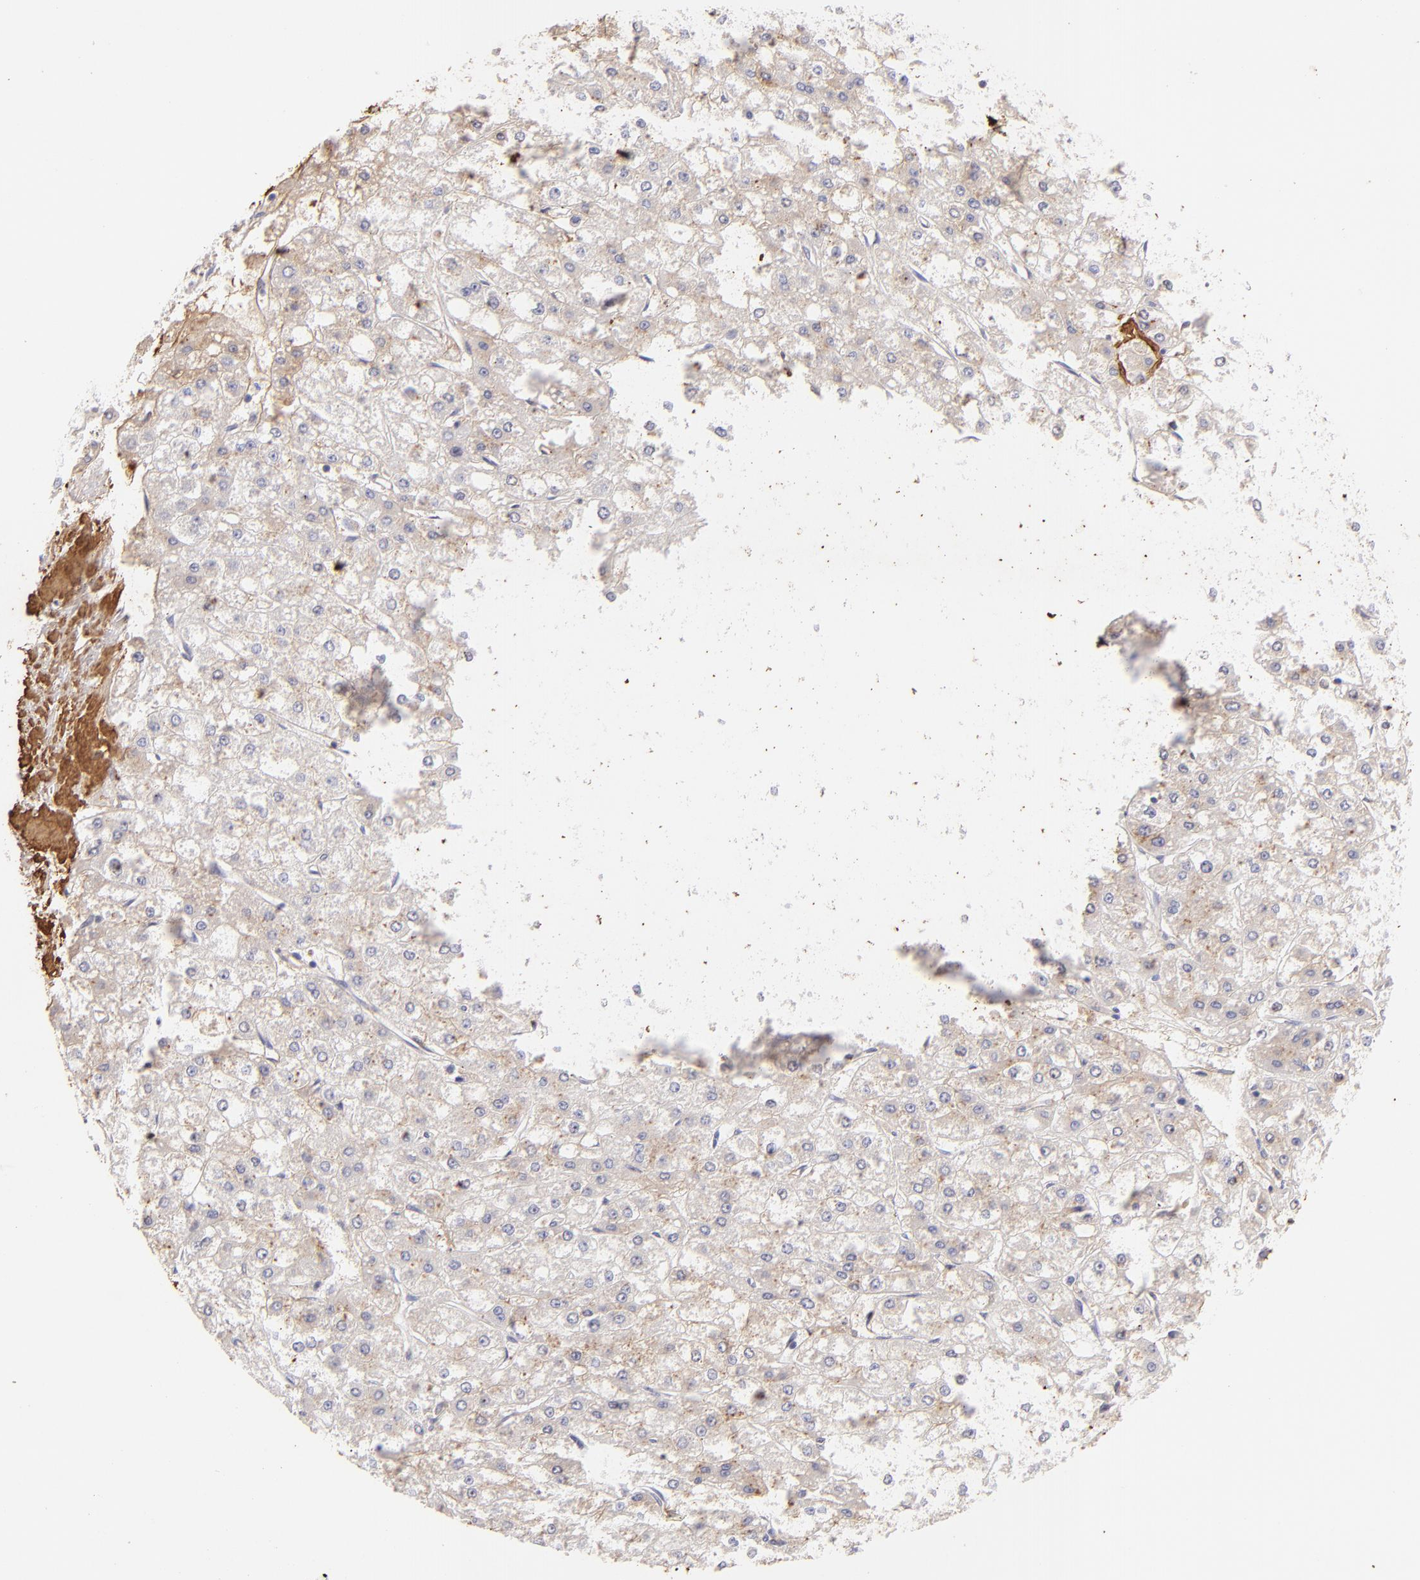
{"staining": {"intensity": "weak", "quantity": ">75%", "location": "cytoplasmic/membranous"}, "tissue": "liver cancer", "cell_type": "Tumor cells", "image_type": "cancer", "snomed": [{"axis": "morphology", "description": "Carcinoma, Hepatocellular, NOS"}, {"axis": "topography", "description": "Liver"}], "caption": "IHC of liver cancer (hepatocellular carcinoma) demonstrates low levels of weak cytoplasmic/membranous staining in approximately >75% of tumor cells.", "gene": "FGB", "patient": {"sex": "female", "age": 52}}